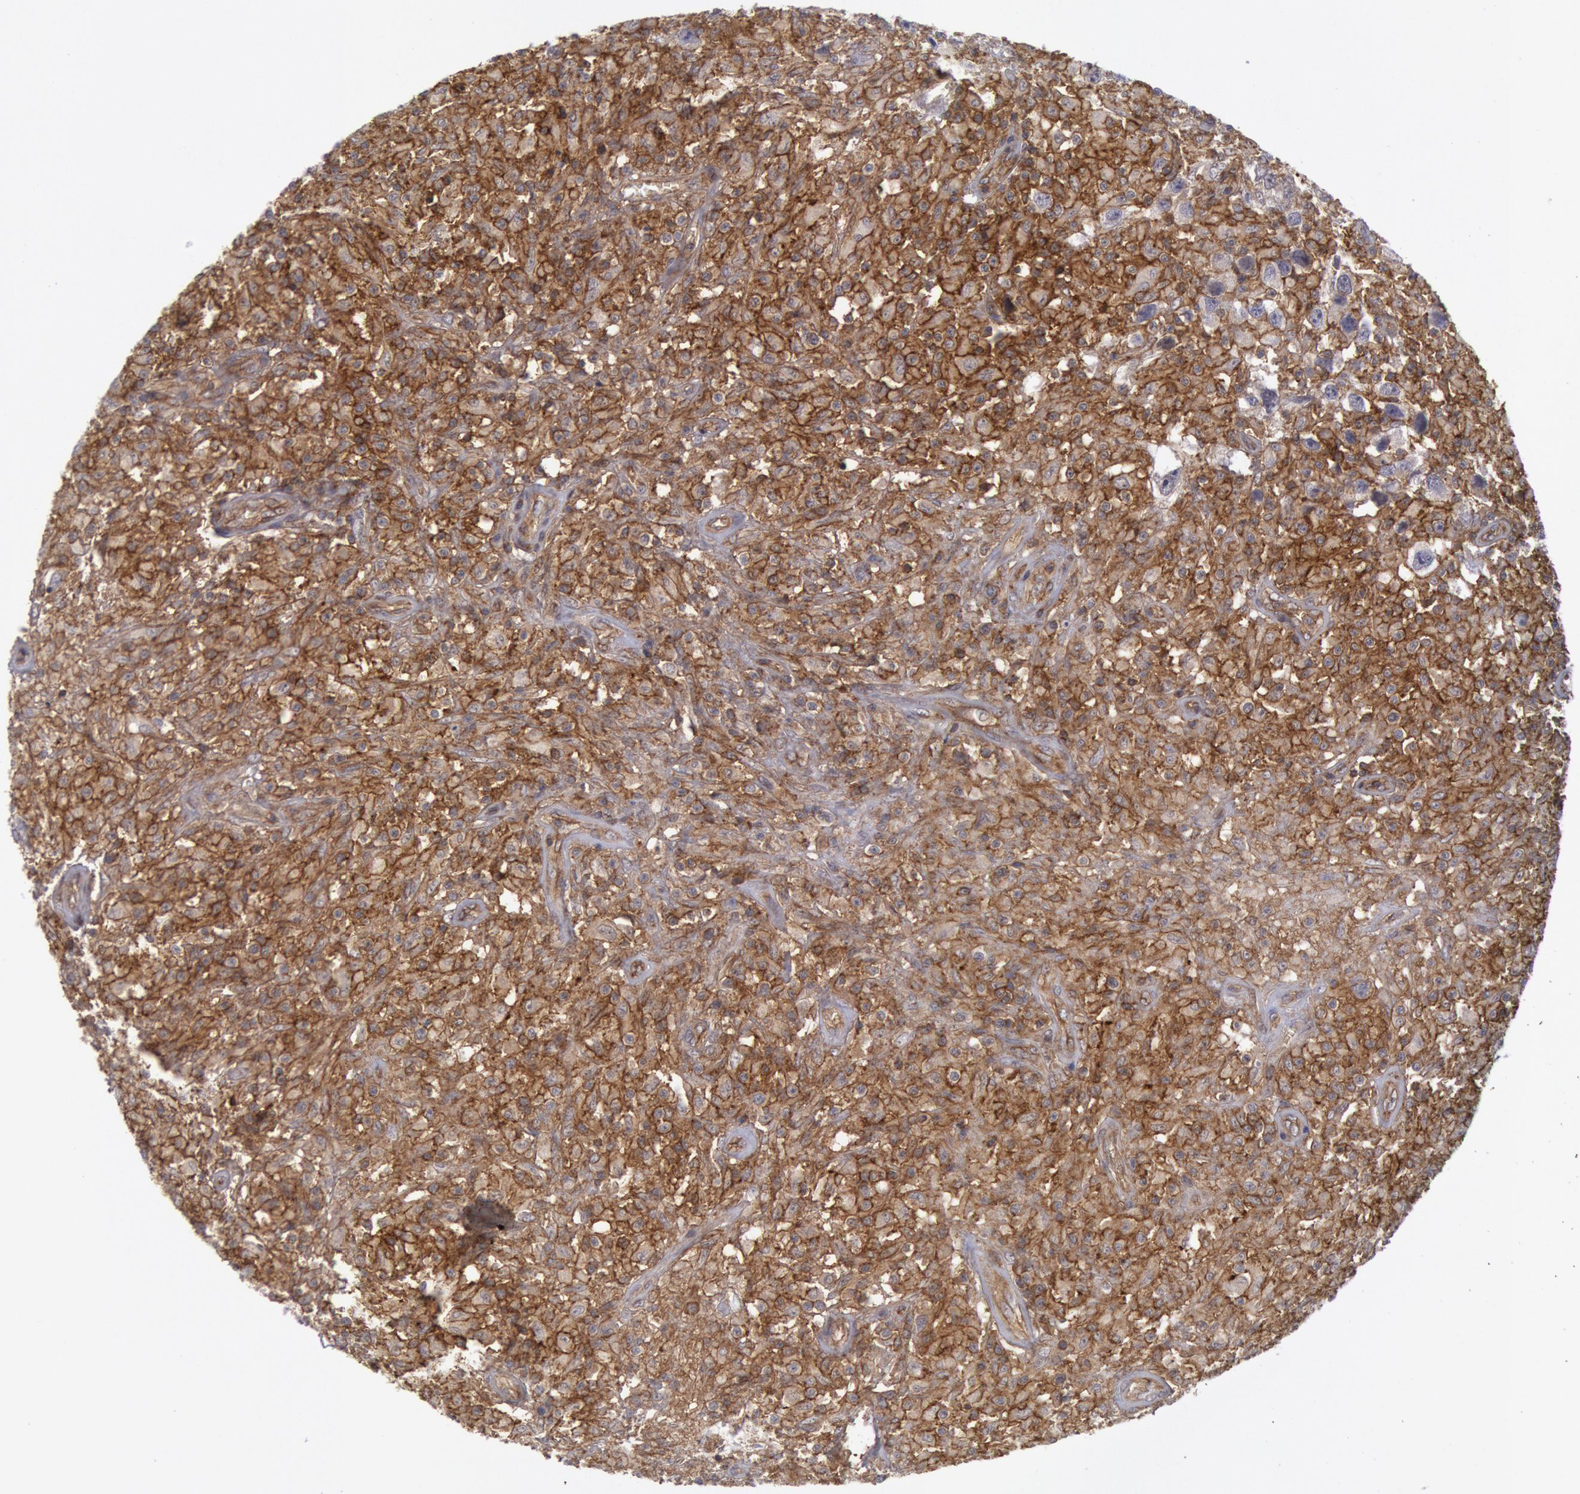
{"staining": {"intensity": "moderate", "quantity": ">75%", "location": "cytoplasmic/membranous"}, "tissue": "testis cancer", "cell_type": "Tumor cells", "image_type": "cancer", "snomed": [{"axis": "morphology", "description": "Seminoma, NOS"}, {"axis": "topography", "description": "Testis"}], "caption": "Testis cancer (seminoma) tissue displays moderate cytoplasmic/membranous expression in approximately >75% of tumor cells The protein of interest is shown in brown color, while the nuclei are stained blue.", "gene": "STX4", "patient": {"sex": "male", "age": 34}}